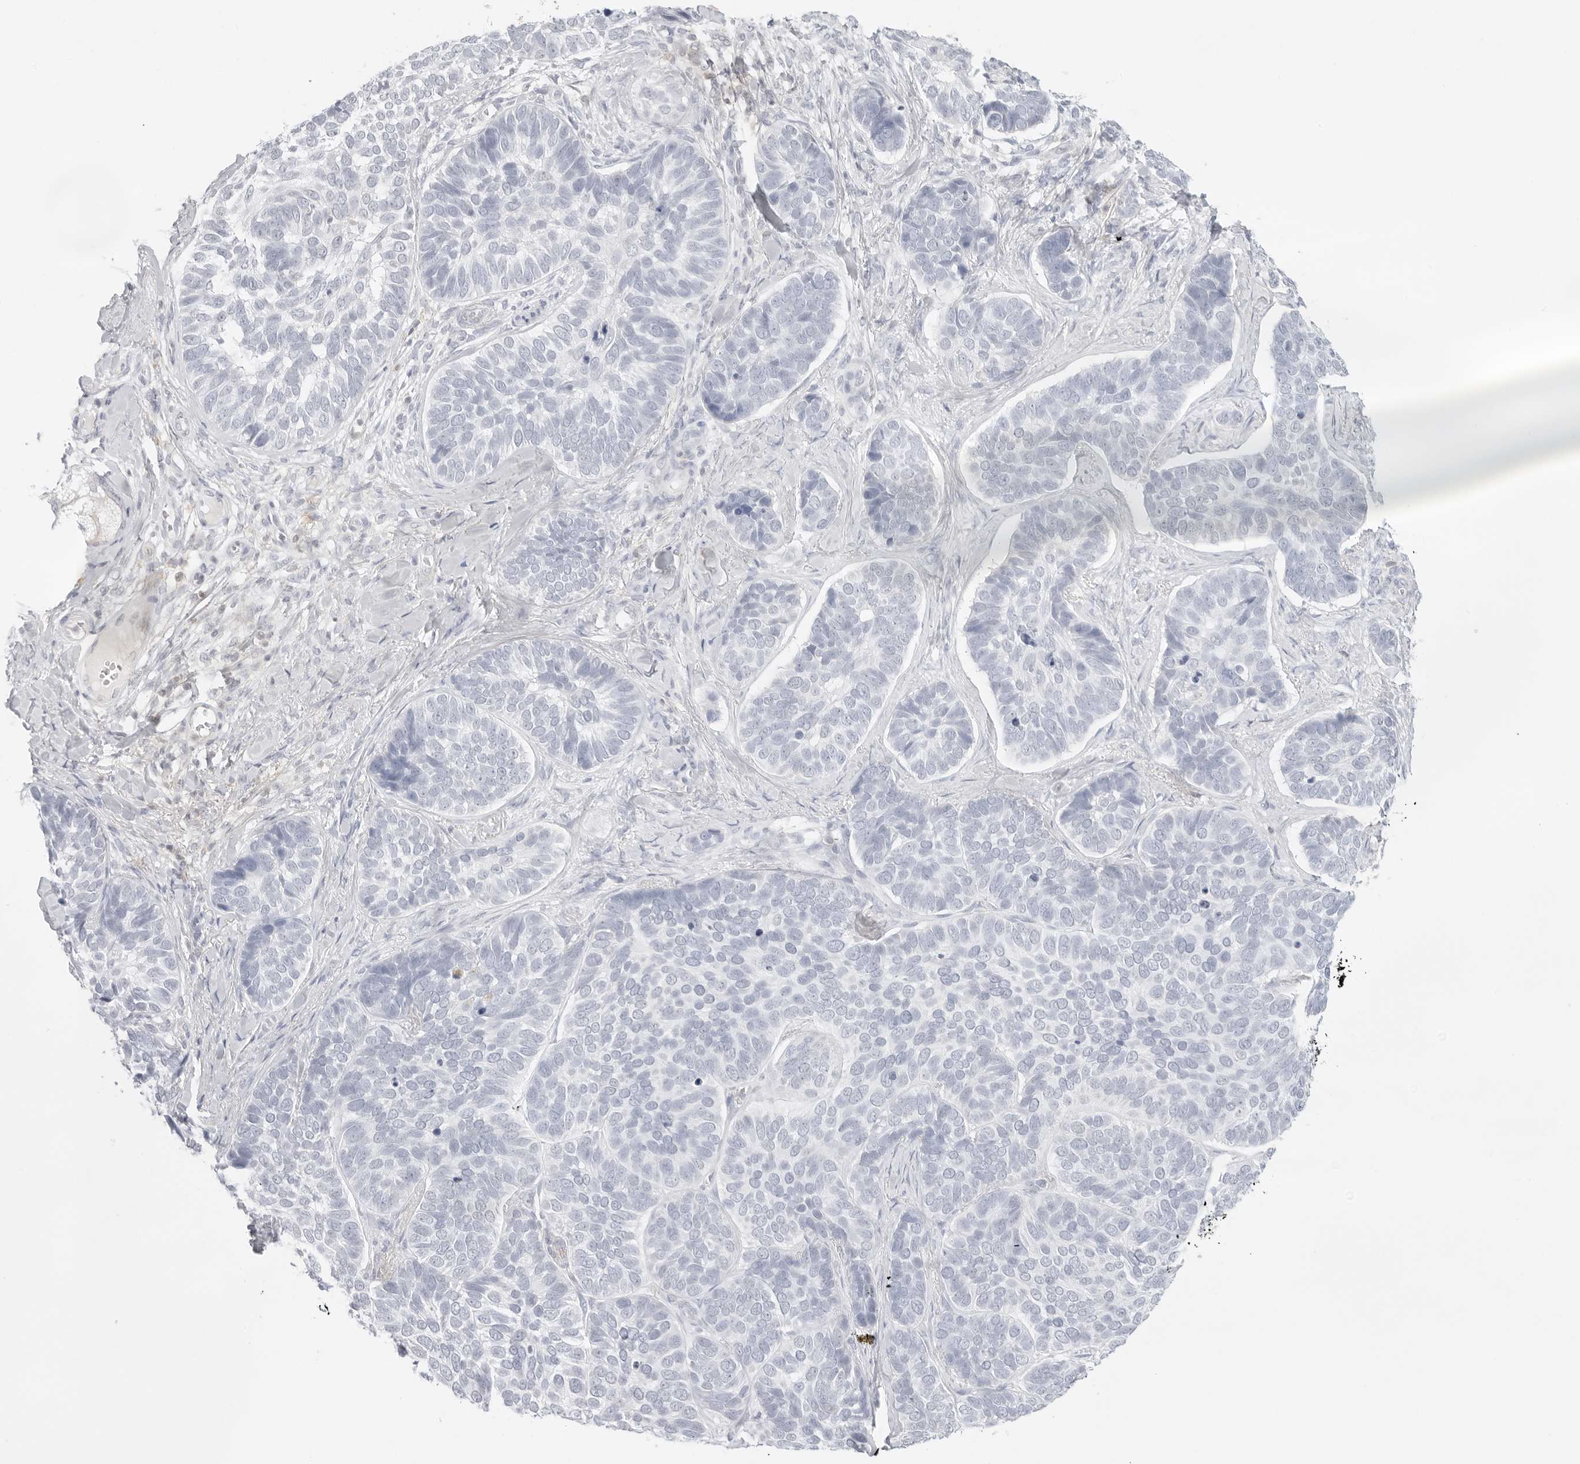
{"staining": {"intensity": "negative", "quantity": "none", "location": "none"}, "tissue": "skin cancer", "cell_type": "Tumor cells", "image_type": "cancer", "snomed": [{"axis": "morphology", "description": "Basal cell carcinoma"}, {"axis": "topography", "description": "Skin"}], "caption": "Tumor cells are negative for protein expression in human skin cancer. The staining was performed using DAB (3,3'-diaminobenzidine) to visualize the protein expression in brown, while the nuclei were stained in blue with hematoxylin (Magnification: 20x).", "gene": "TNFRSF14", "patient": {"sex": "male", "age": 62}}